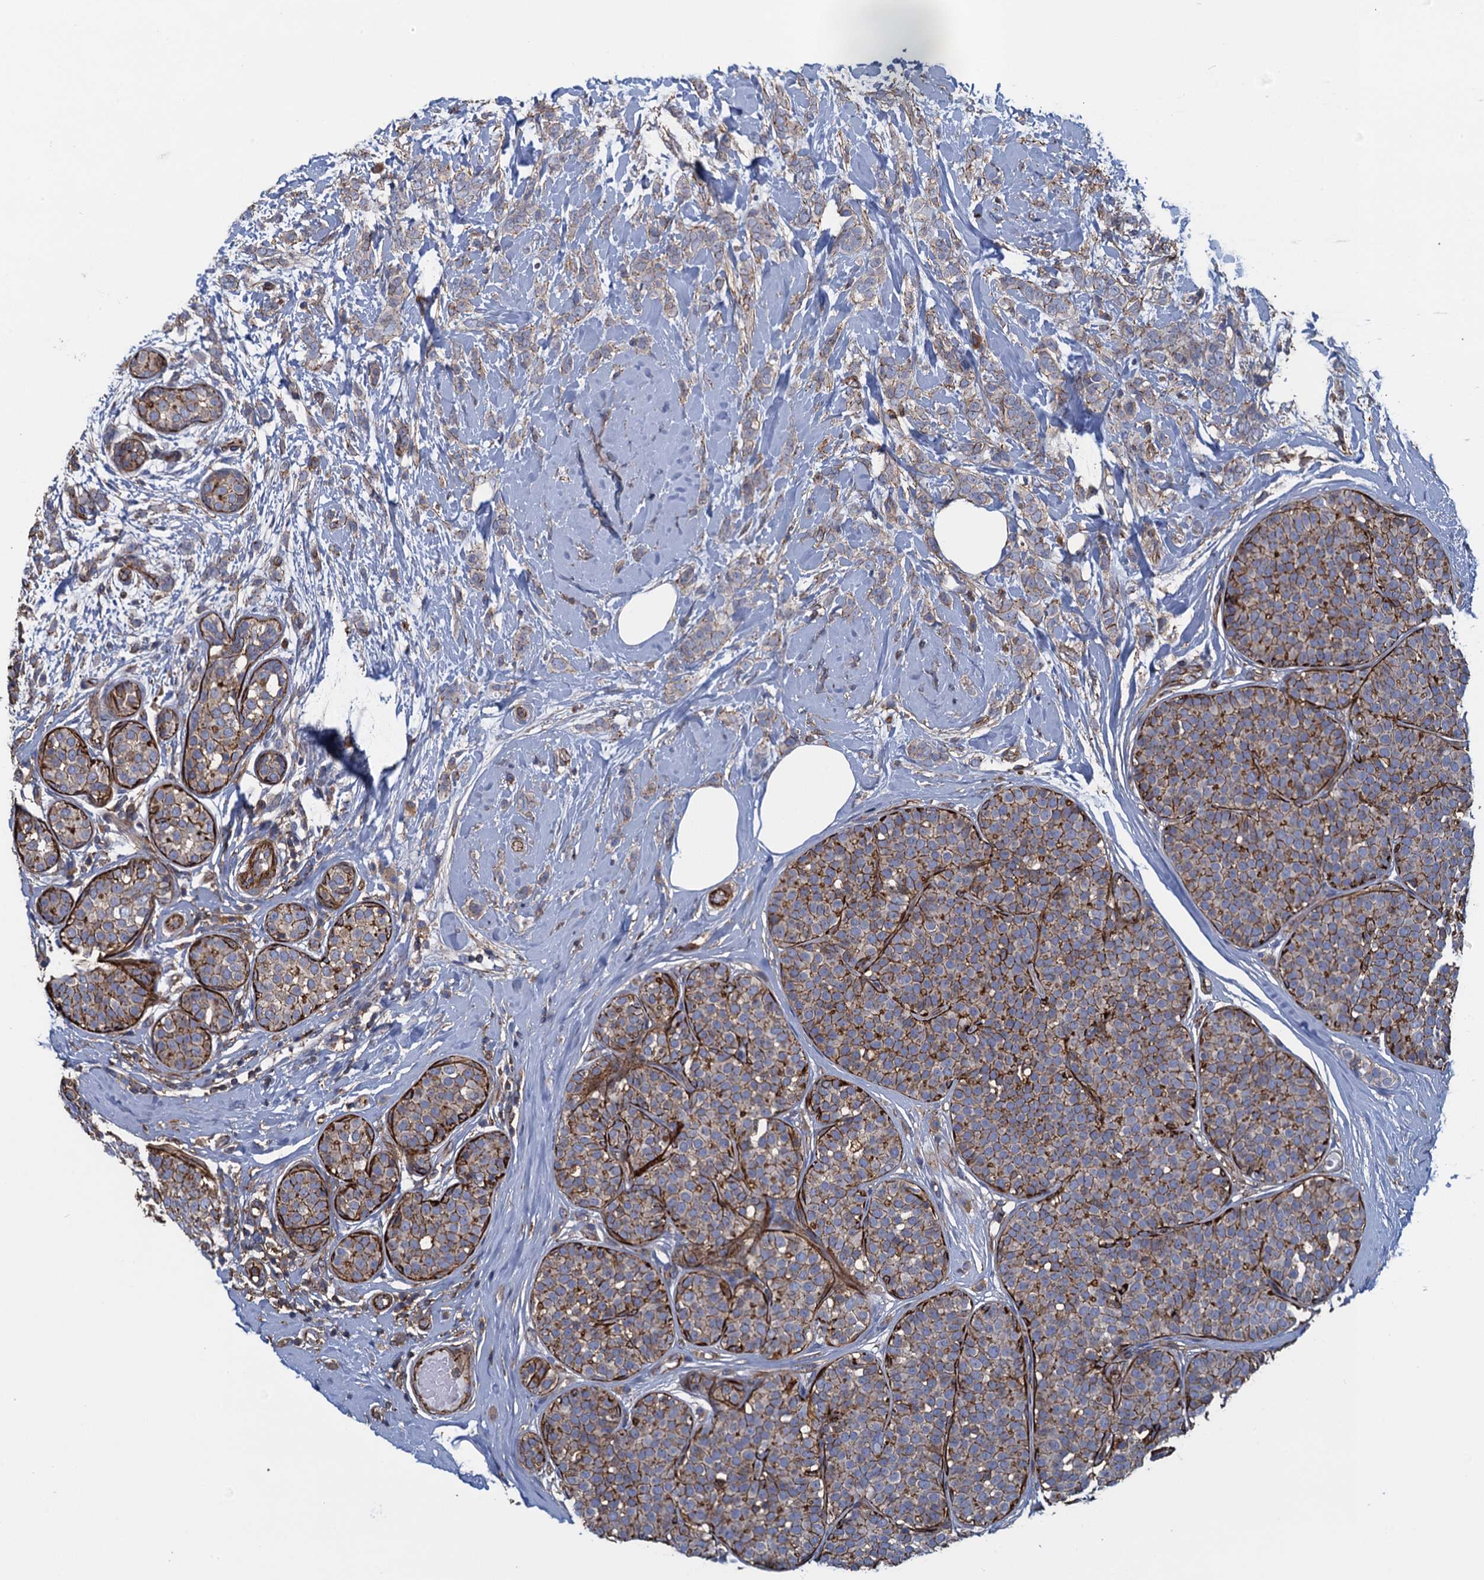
{"staining": {"intensity": "weak", "quantity": "<25%", "location": "cytoplasmic/membranous"}, "tissue": "breast cancer", "cell_type": "Tumor cells", "image_type": "cancer", "snomed": [{"axis": "morphology", "description": "Lobular carcinoma, in situ"}, {"axis": "morphology", "description": "Lobular carcinoma"}, {"axis": "topography", "description": "Breast"}], "caption": "This is a image of immunohistochemistry staining of breast cancer (lobular carcinoma in situ), which shows no positivity in tumor cells.", "gene": "PROSER2", "patient": {"sex": "female", "age": 41}}